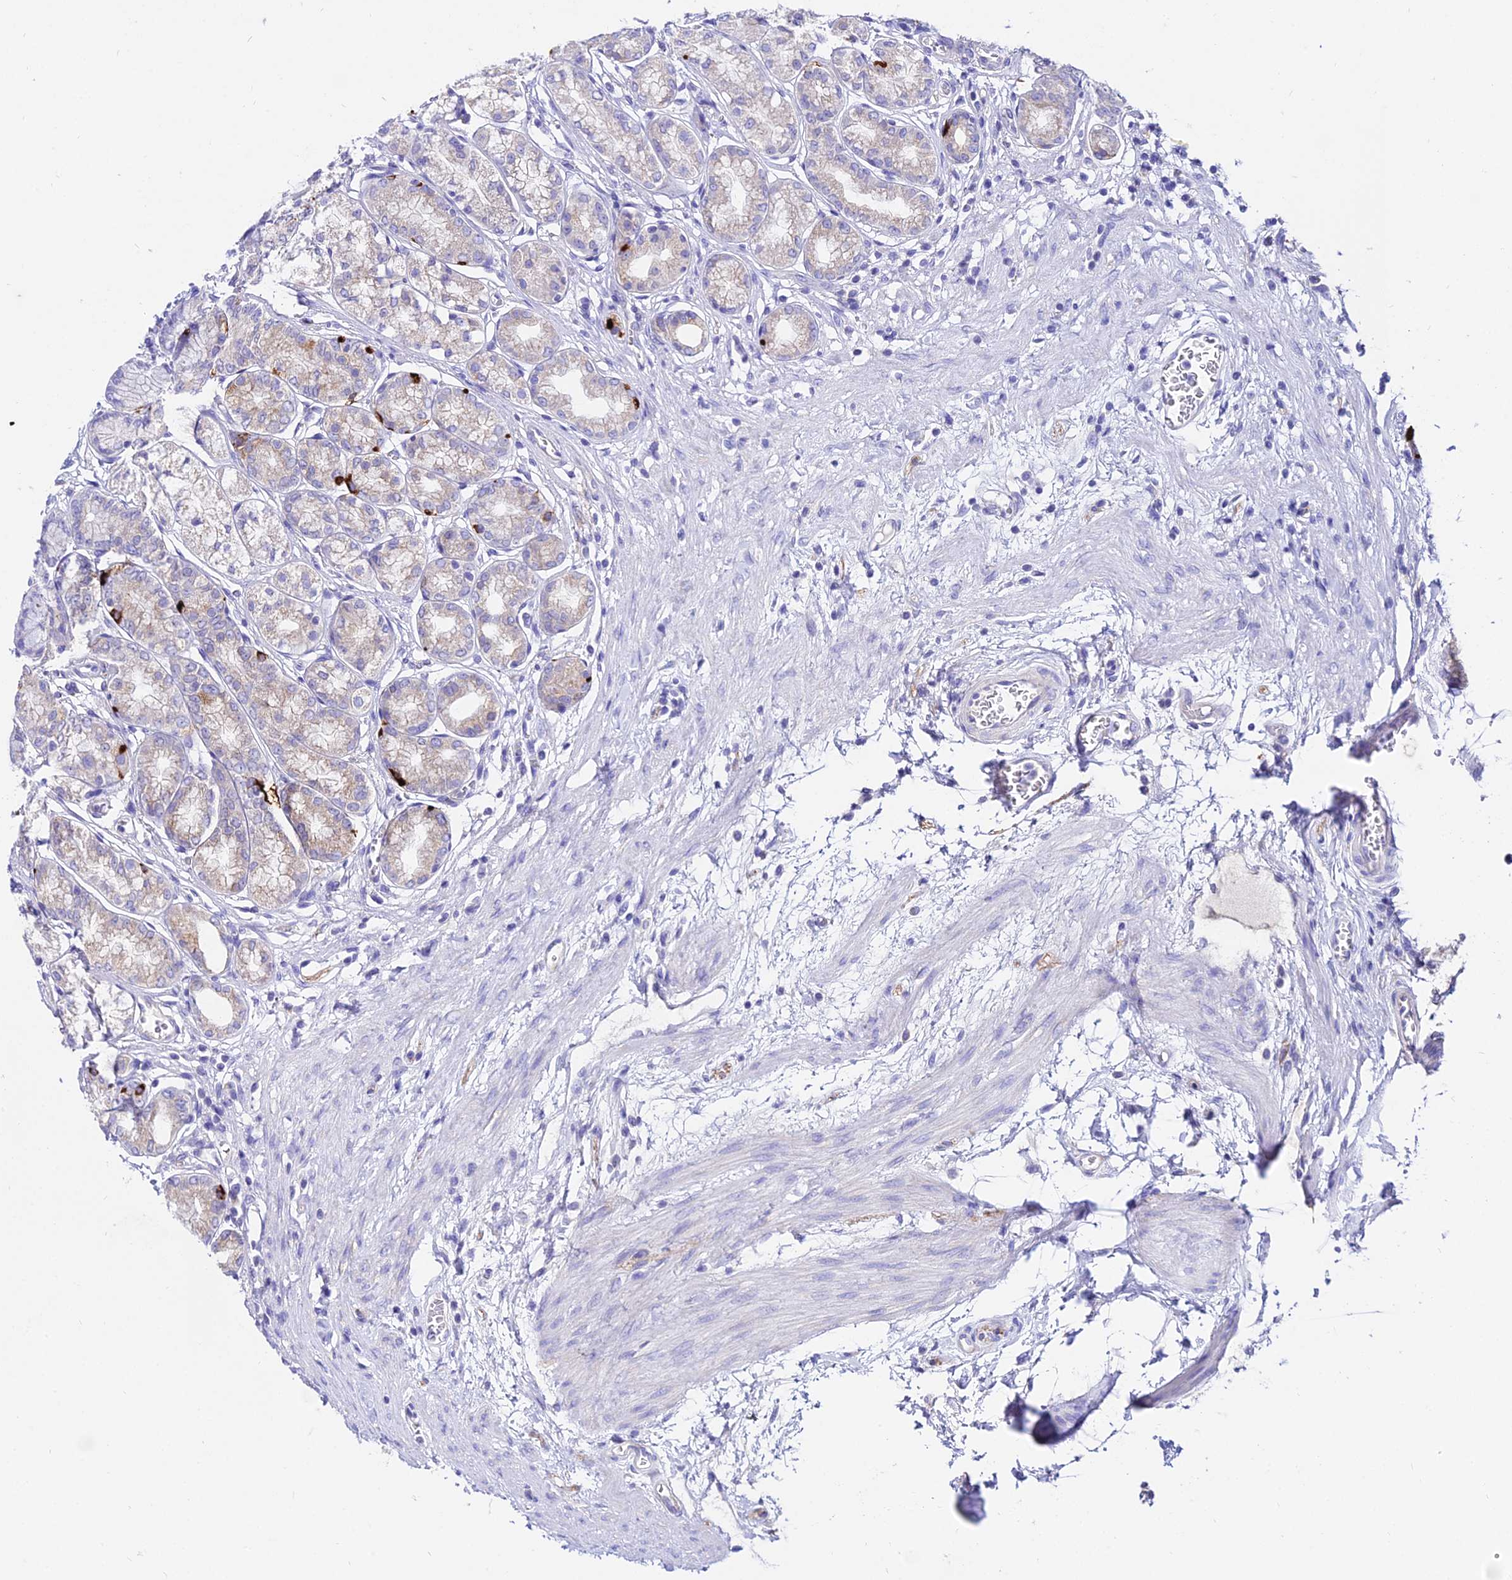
{"staining": {"intensity": "strong", "quantity": "<25%", "location": "cytoplasmic/membranous"}, "tissue": "stomach", "cell_type": "Glandular cells", "image_type": "normal", "snomed": [{"axis": "morphology", "description": "Normal tissue, NOS"}, {"axis": "morphology", "description": "Adenocarcinoma, NOS"}, {"axis": "morphology", "description": "Adenocarcinoma, High grade"}, {"axis": "topography", "description": "Stomach, upper"}, {"axis": "topography", "description": "Stomach"}], "caption": "Protein analysis of normal stomach displays strong cytoplasmic/membranous expression in about <25% of glandular cells. The protein of interest is shown in brown color, while the nuclei are stained blue.", "gene": "TUBA1A", "patient": {"sex": "female", "age": 65}}